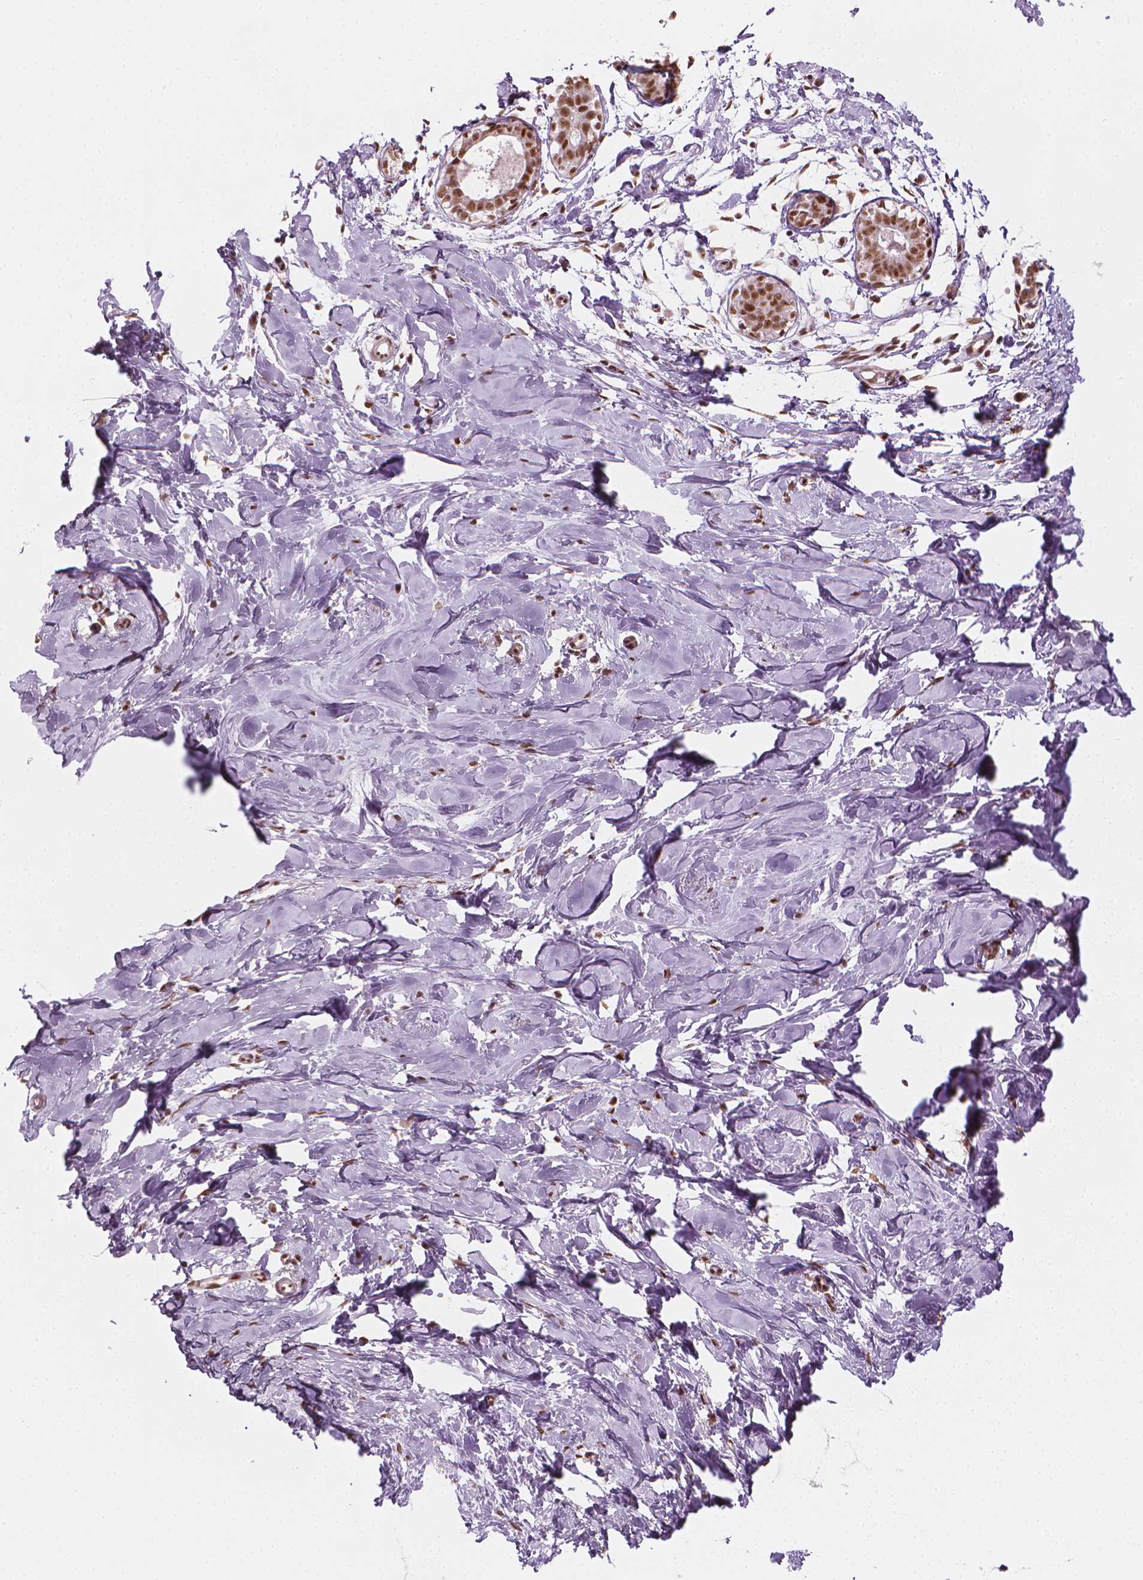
{"staining": {"intensity": "strong", "quantity": ">75%", "location": "nuclear"}, "tissue": "breast", "cell_type": "Adipocytes", "image_type": "normal", "snomed": [{"axis": "morphology", "description": "Normal tissue, NOS"}, {"axis": "topography", "description": "Breast"}], "caption": "Protein staining shows strong nuclear staining in about >75% of adipocytes in benign breast.", "gene": "ELF2", "patient": {"sex": "female", "age": 27}}